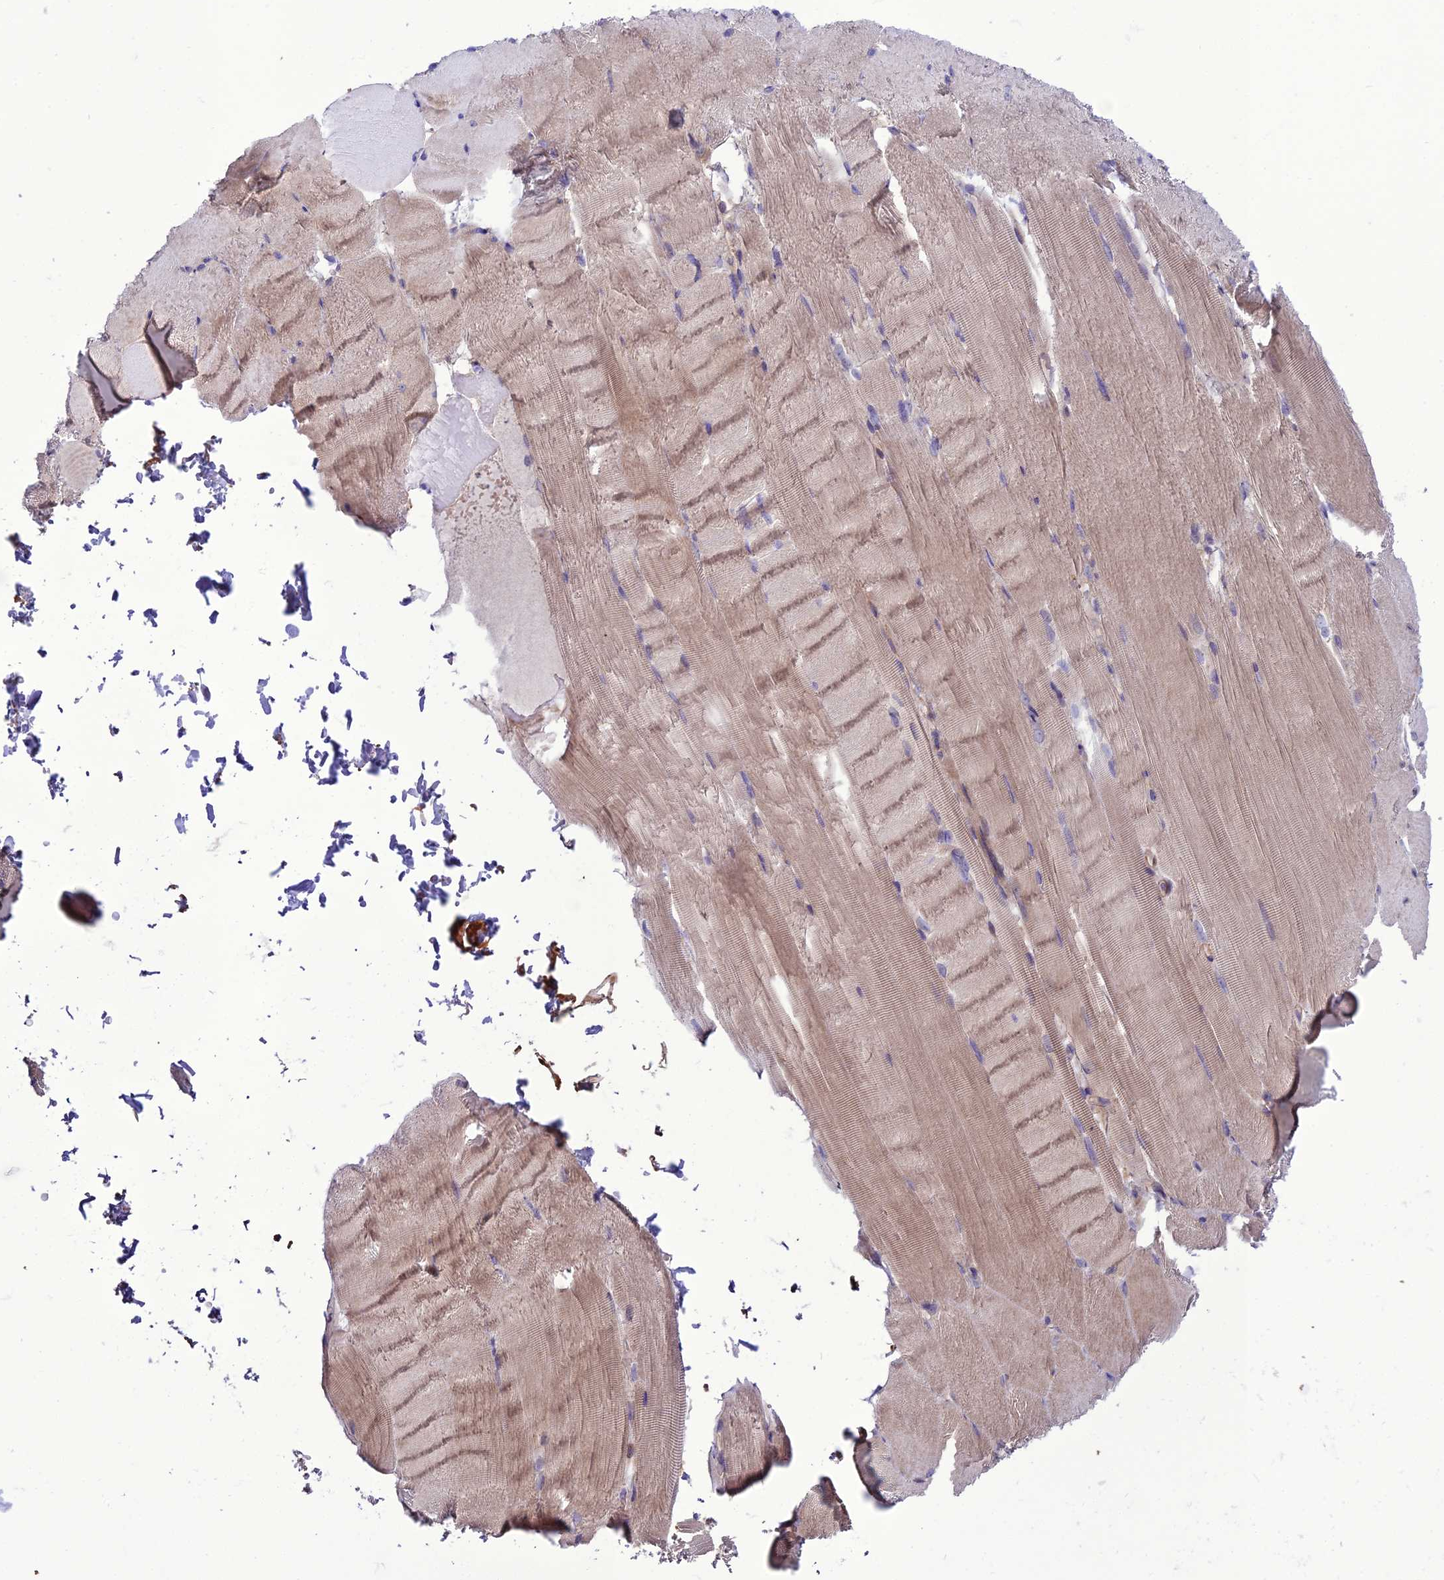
{"staining": {"intensity": "weak", "quantity": "25%-75%", "location": "cytoplasmic/membranous"}, "tissue": "skeletal muscle", "cell_type": "Myocytes", "image_type": "normal", "snomed": [{"axis": "morphology", "description": "Normal tissue, NOS"}, {"axis": "topography", "description": "Skeletal muscle"}, {"axis": "topography", "description": "Parathyroid gland"}], "caption": "IHC staining of benign skeletal muscle, which demonstrates low levels of weak cytoplasmic/membranous staining in approximately 25%-75% of myocytes indicating weak cytoplasmic/membranous protein positivity. The staining was performed using DAB (3,3'-diaminobenzidine) (brown) for protein detection and nuclei were counterstained in hematoxylin (blue).", "gene": "PPIL3", "patient": {"sex": "female", "age": 37}}